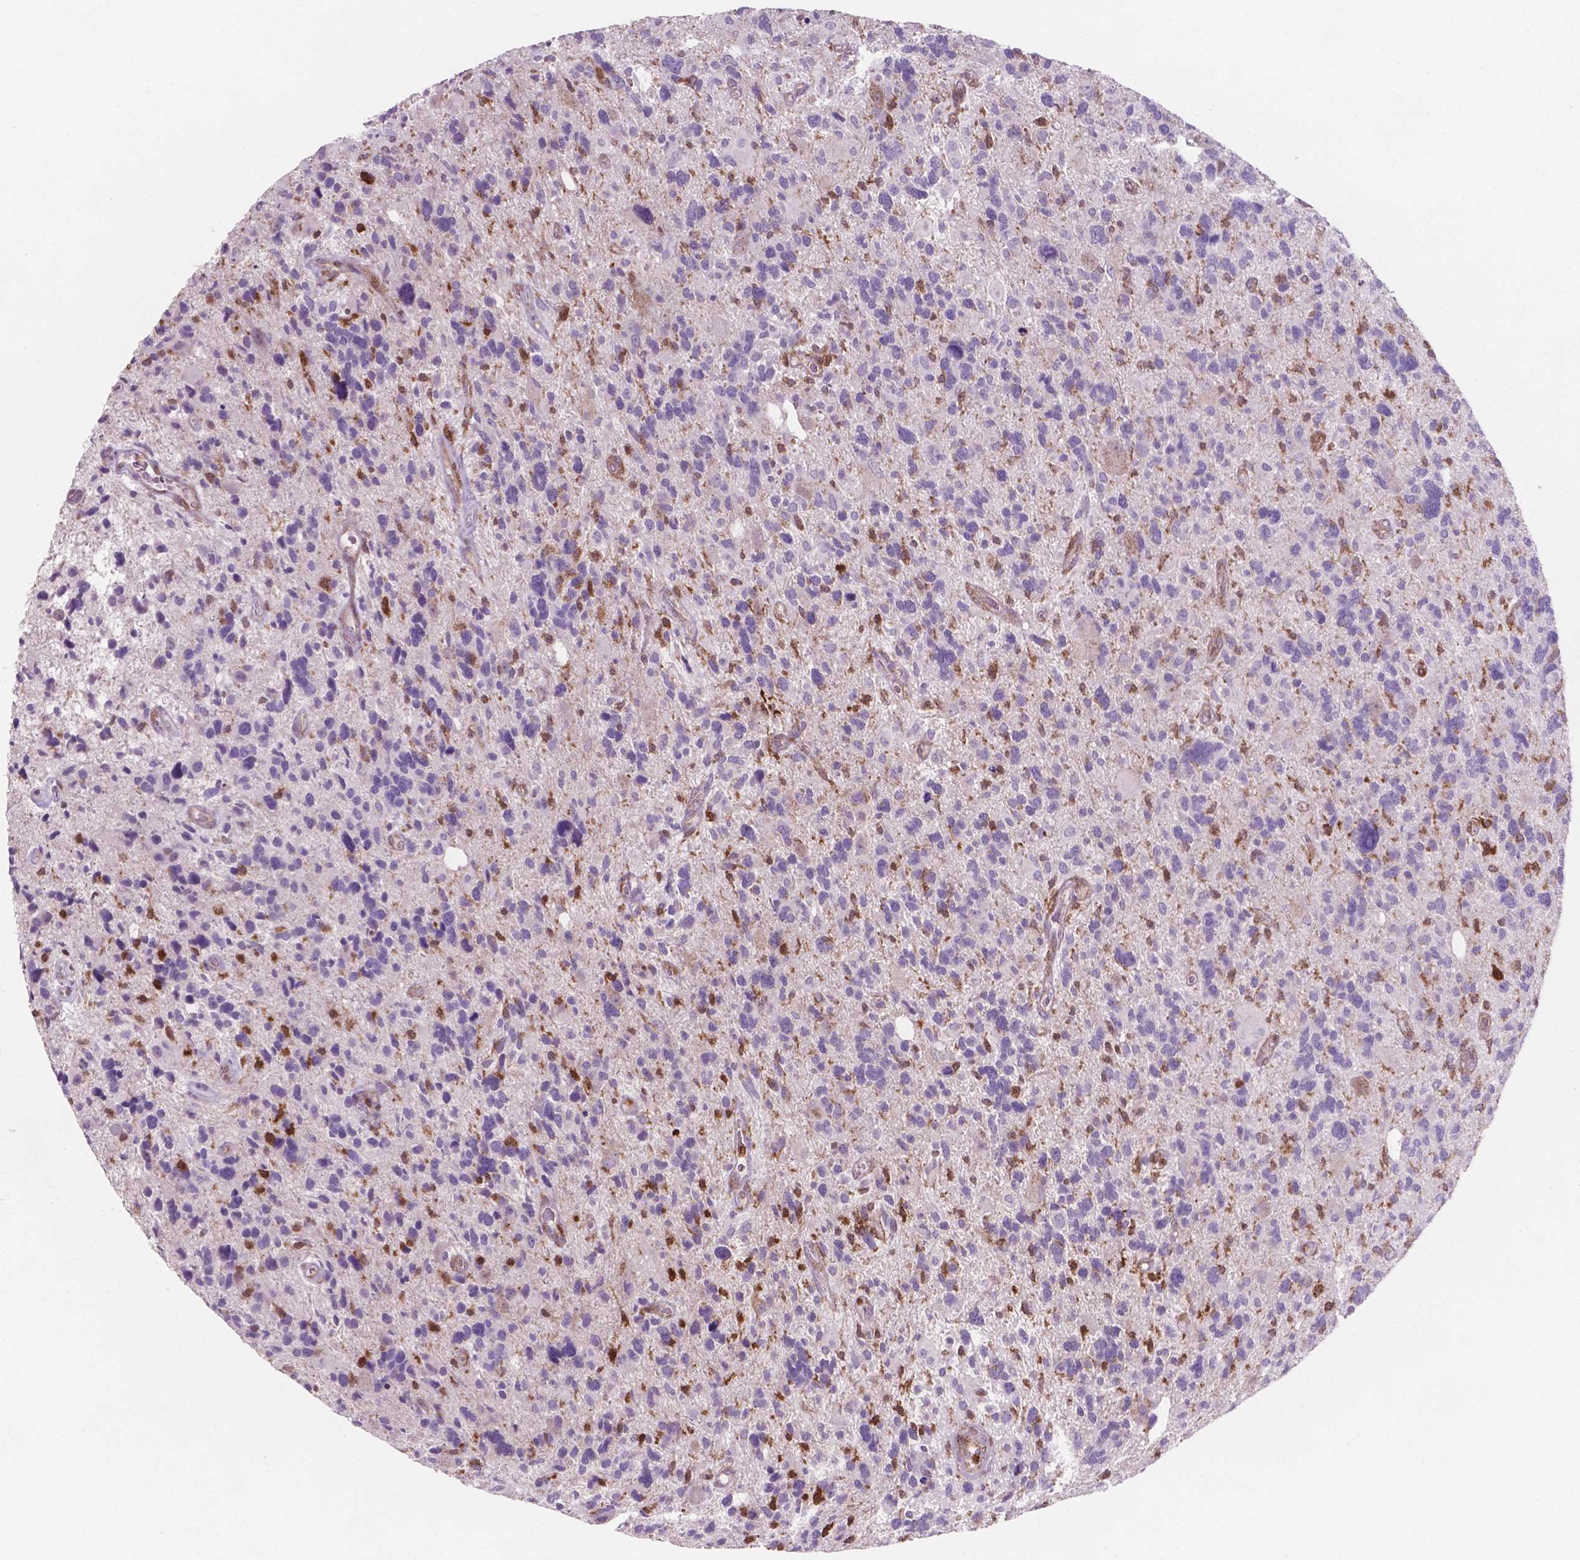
{"staining": {"intensity": "negative", "quantity": "none", "location": "none"}, "tissue": "glioma", "cell_type": "Tumor cells", "image_type": "cancer", "snomed": [{"axis": "morphology", "description": "Glioma, malignant, High grade"}, {"axis": "topography", "description": "Brain"}], "caption": "DAB immunohistochemical staining of malignant glioma (high-grade) demonstrates no significant staining in tumor cells.", "gene": "LDHA", "patient": {"sex": "male", "age": 49}}